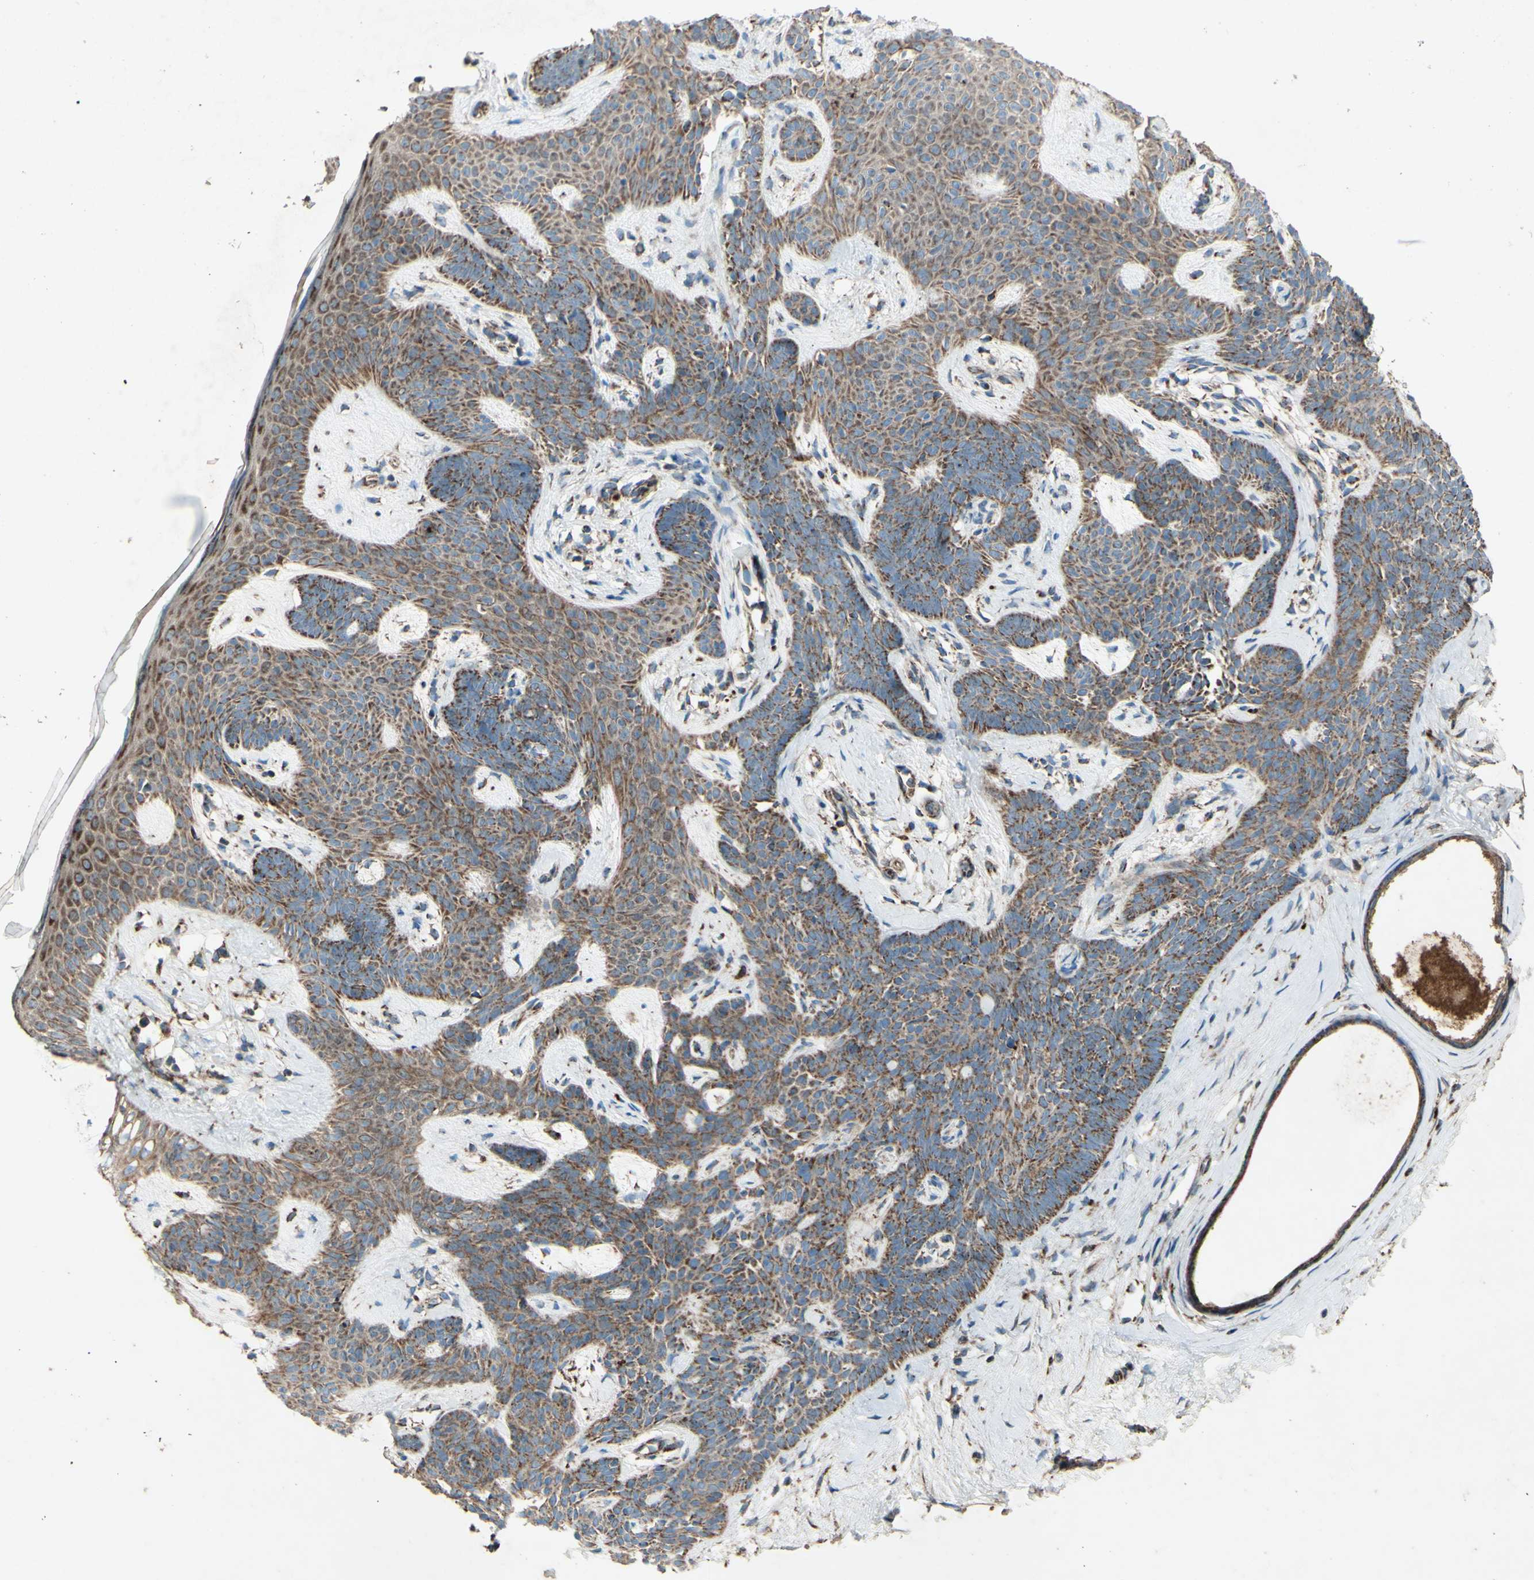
{"staining": {"intensity": "strong", "quantity": ">75%", "location": "cytoplasmic/membranous"}, "tissue": "skin cancer", "cell_type": "Tumor cells", "image_type": "cancer", "snomed": [{"axis": "morphology", "description": "Developmental malformation"}, {"axis": "morphology", "description": "Basal cell carcinoma"}, {"axis": "topography", "description": "Skin"}], "caption": "This is a photomicrograph of immunohistochemistry (IHC) staining of basal cell carcinoma (skin), which shows strong expression in the cytoplasmic/membranous of tumor cells.", "gene": "RHOT1", "patient": {"sex": "female", "age": 62}}